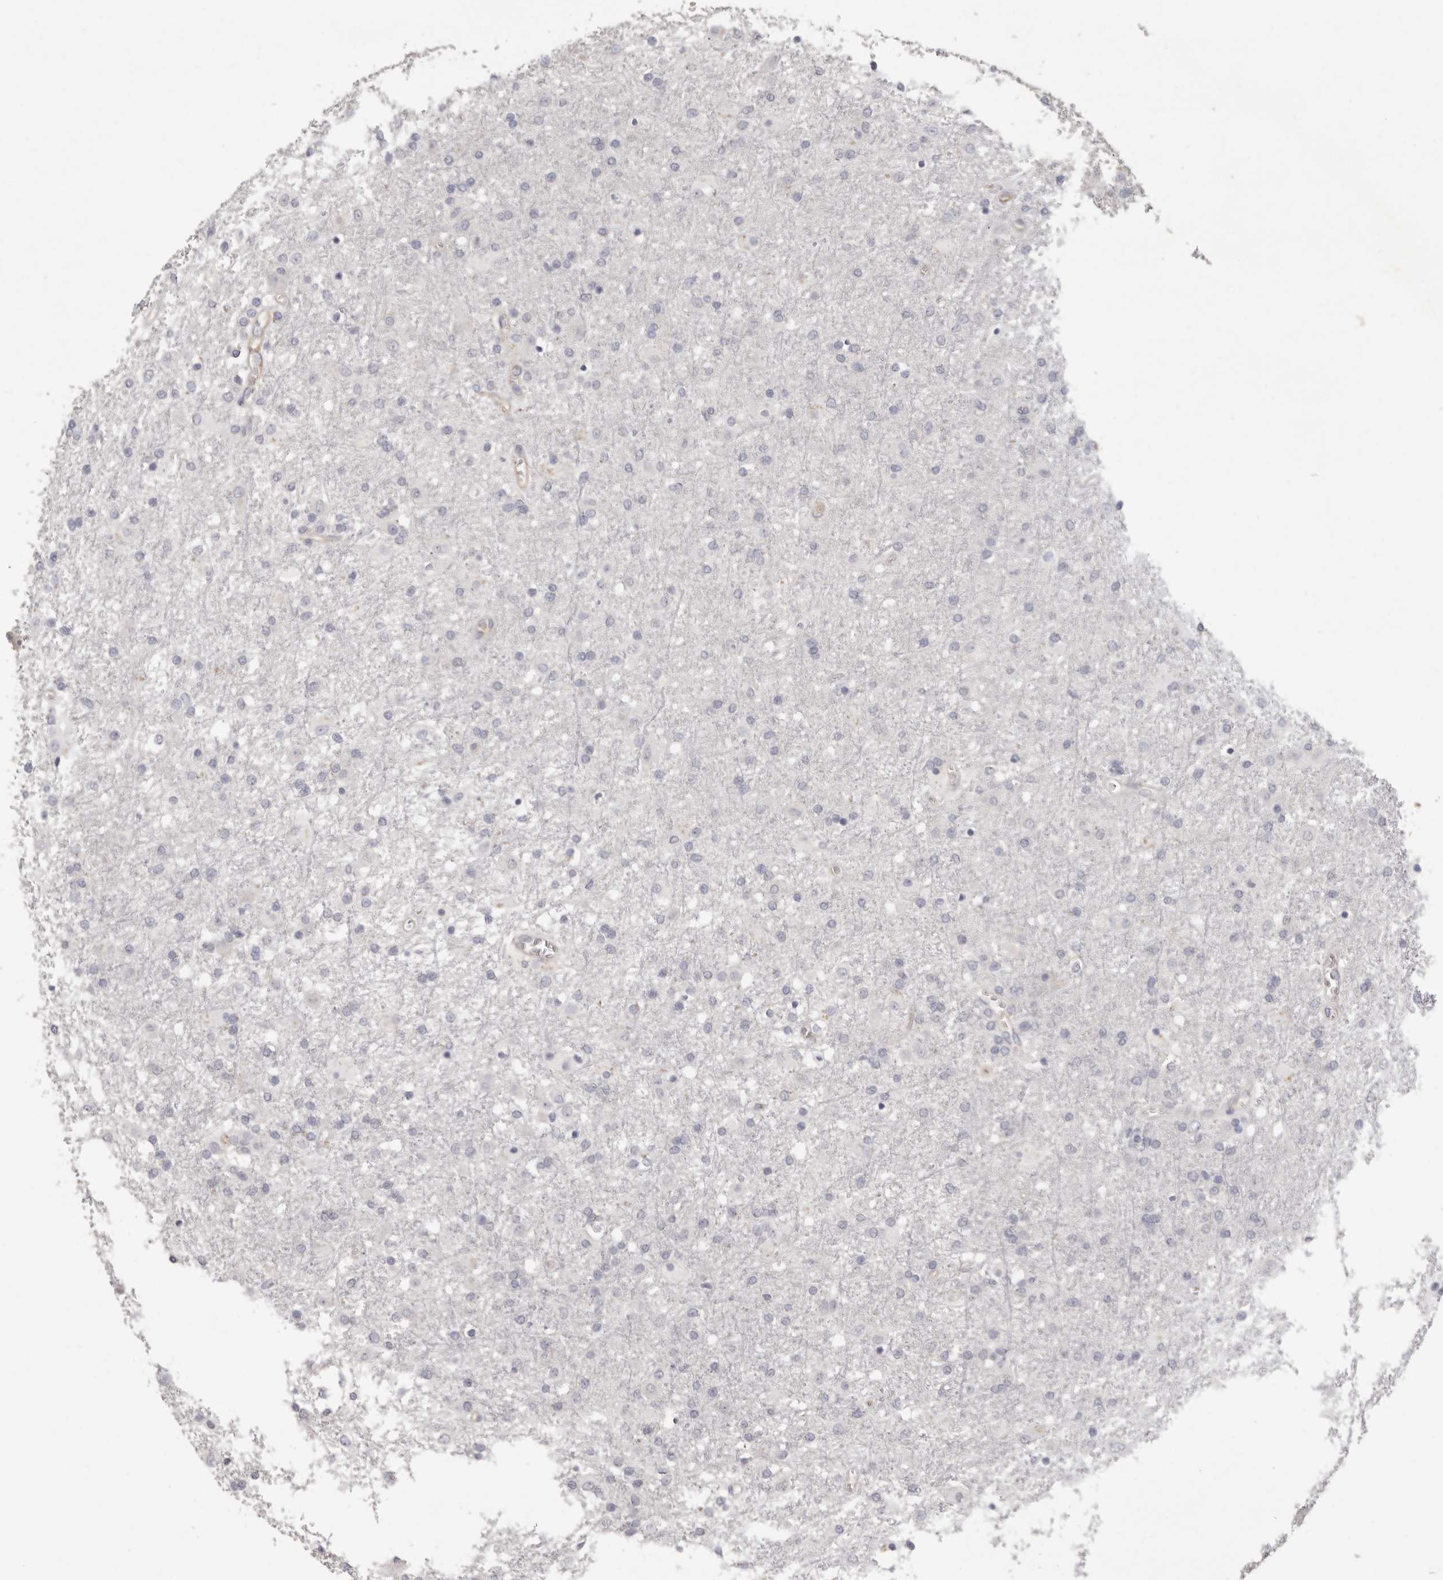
{"staining": {"intensity": "negative", "quantity": "none", "location": "none"}, "tissue": "glioma", "cell_type": "Tumor cells", "image_type": "cancer", "snomed": [{"axis": "morphology", "description": "Glioma, malignant, Low grade"}, {"axis": "topography", "description": "Brain"}], "caption": "This is a image of immunohistochemistry (IHC) staining of malignant glioma (low-grade), which shows no expression in tumor cells.", "gene": "MMACHC", "patient": {"sex": "male", "age": 65}}